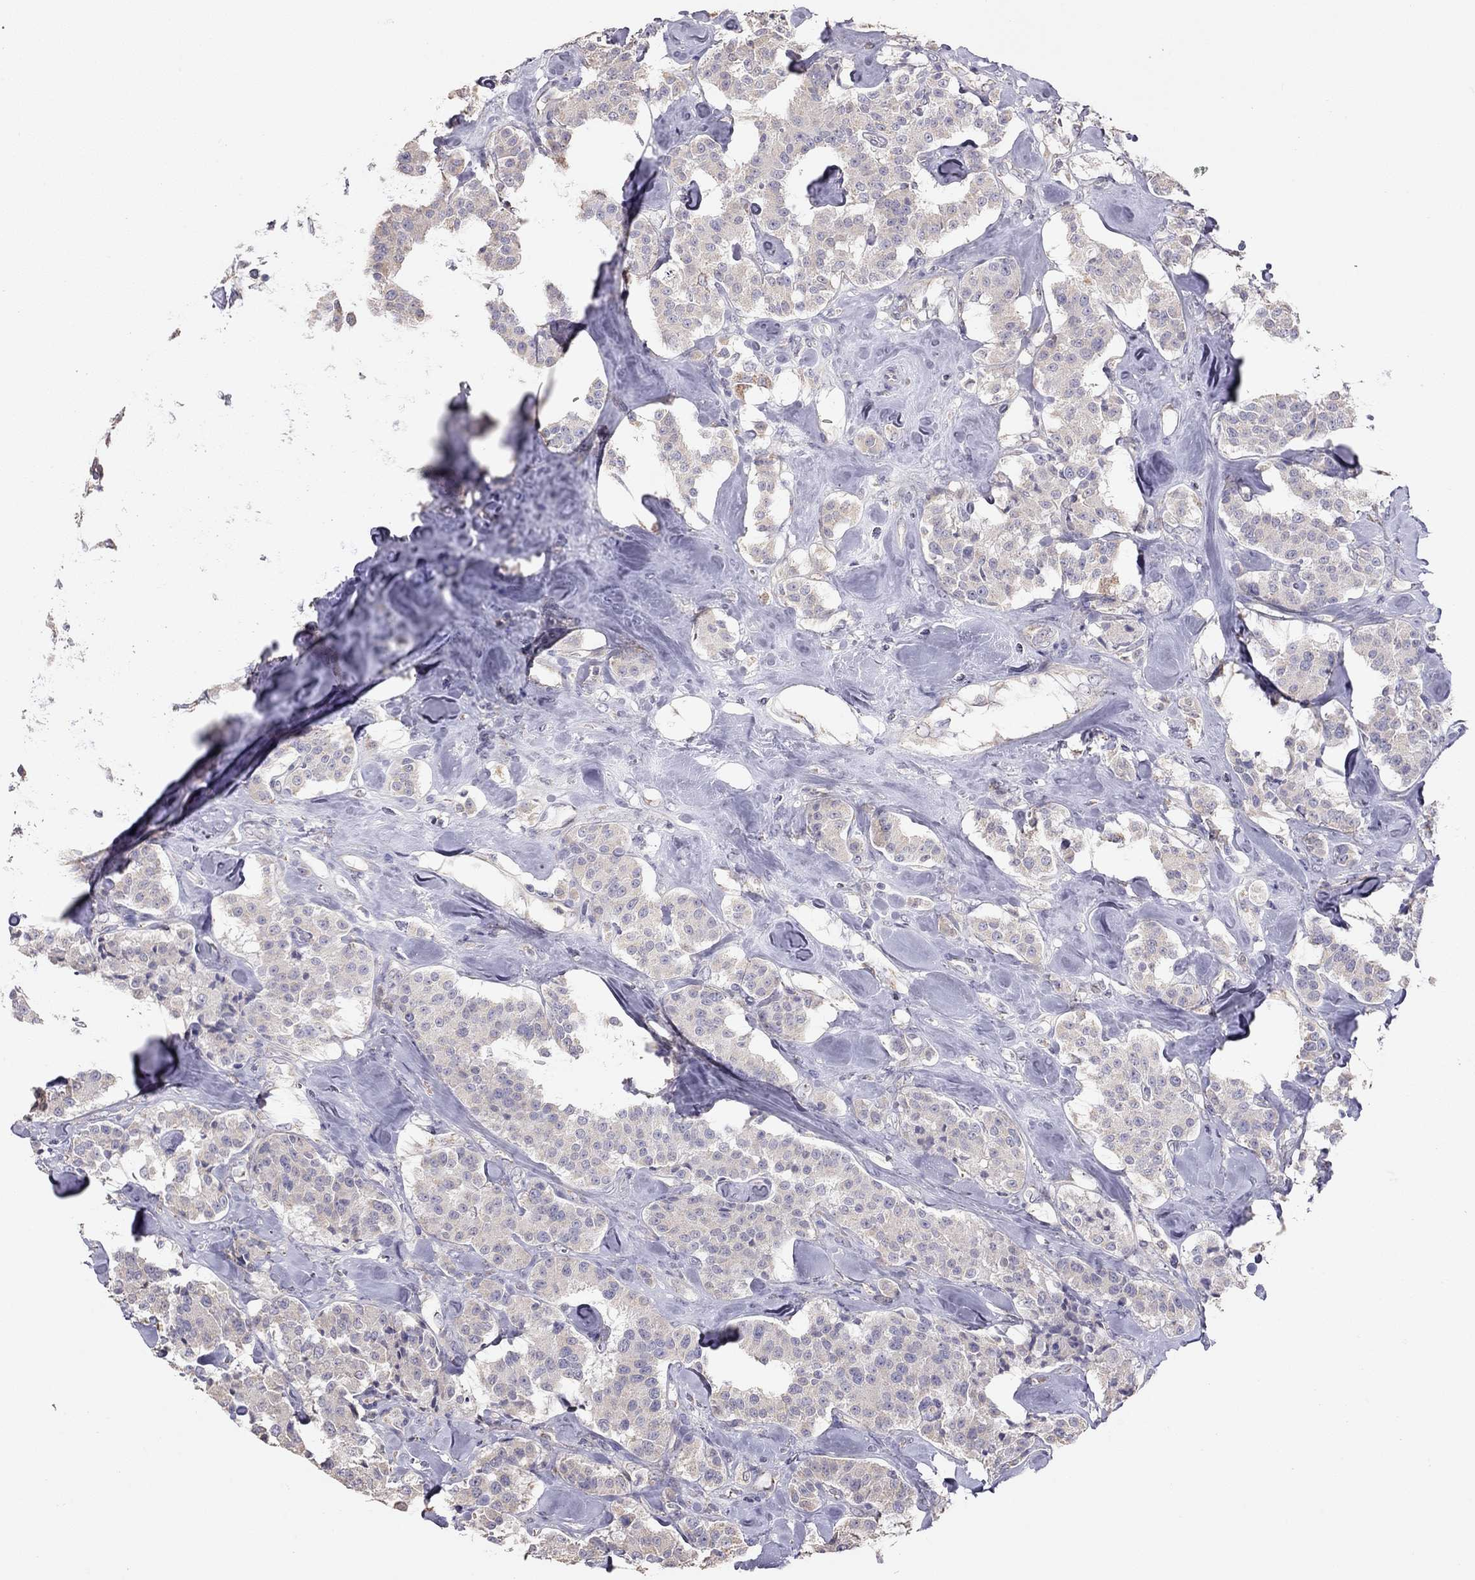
{"staining": {"intensity": "negative", "quantity": "none", "location": "none"}, "tissue": "carcinoid", "cell_type": "Tumor cells", "image_type": "cancer", "snomed": [{"axis": "morphology", "description": "Carcinoid, malignant, NOS"}, {"axis": "topography", "description": "Pancreas"}], "caption": "IHC micrograph of neoplastic tissue: human carcinoid (malignant) stained with DAB shows no significant protein expression in tumor cells.", "gene": "LRIT3", "patient": {"sex": "male", "age": 41}}